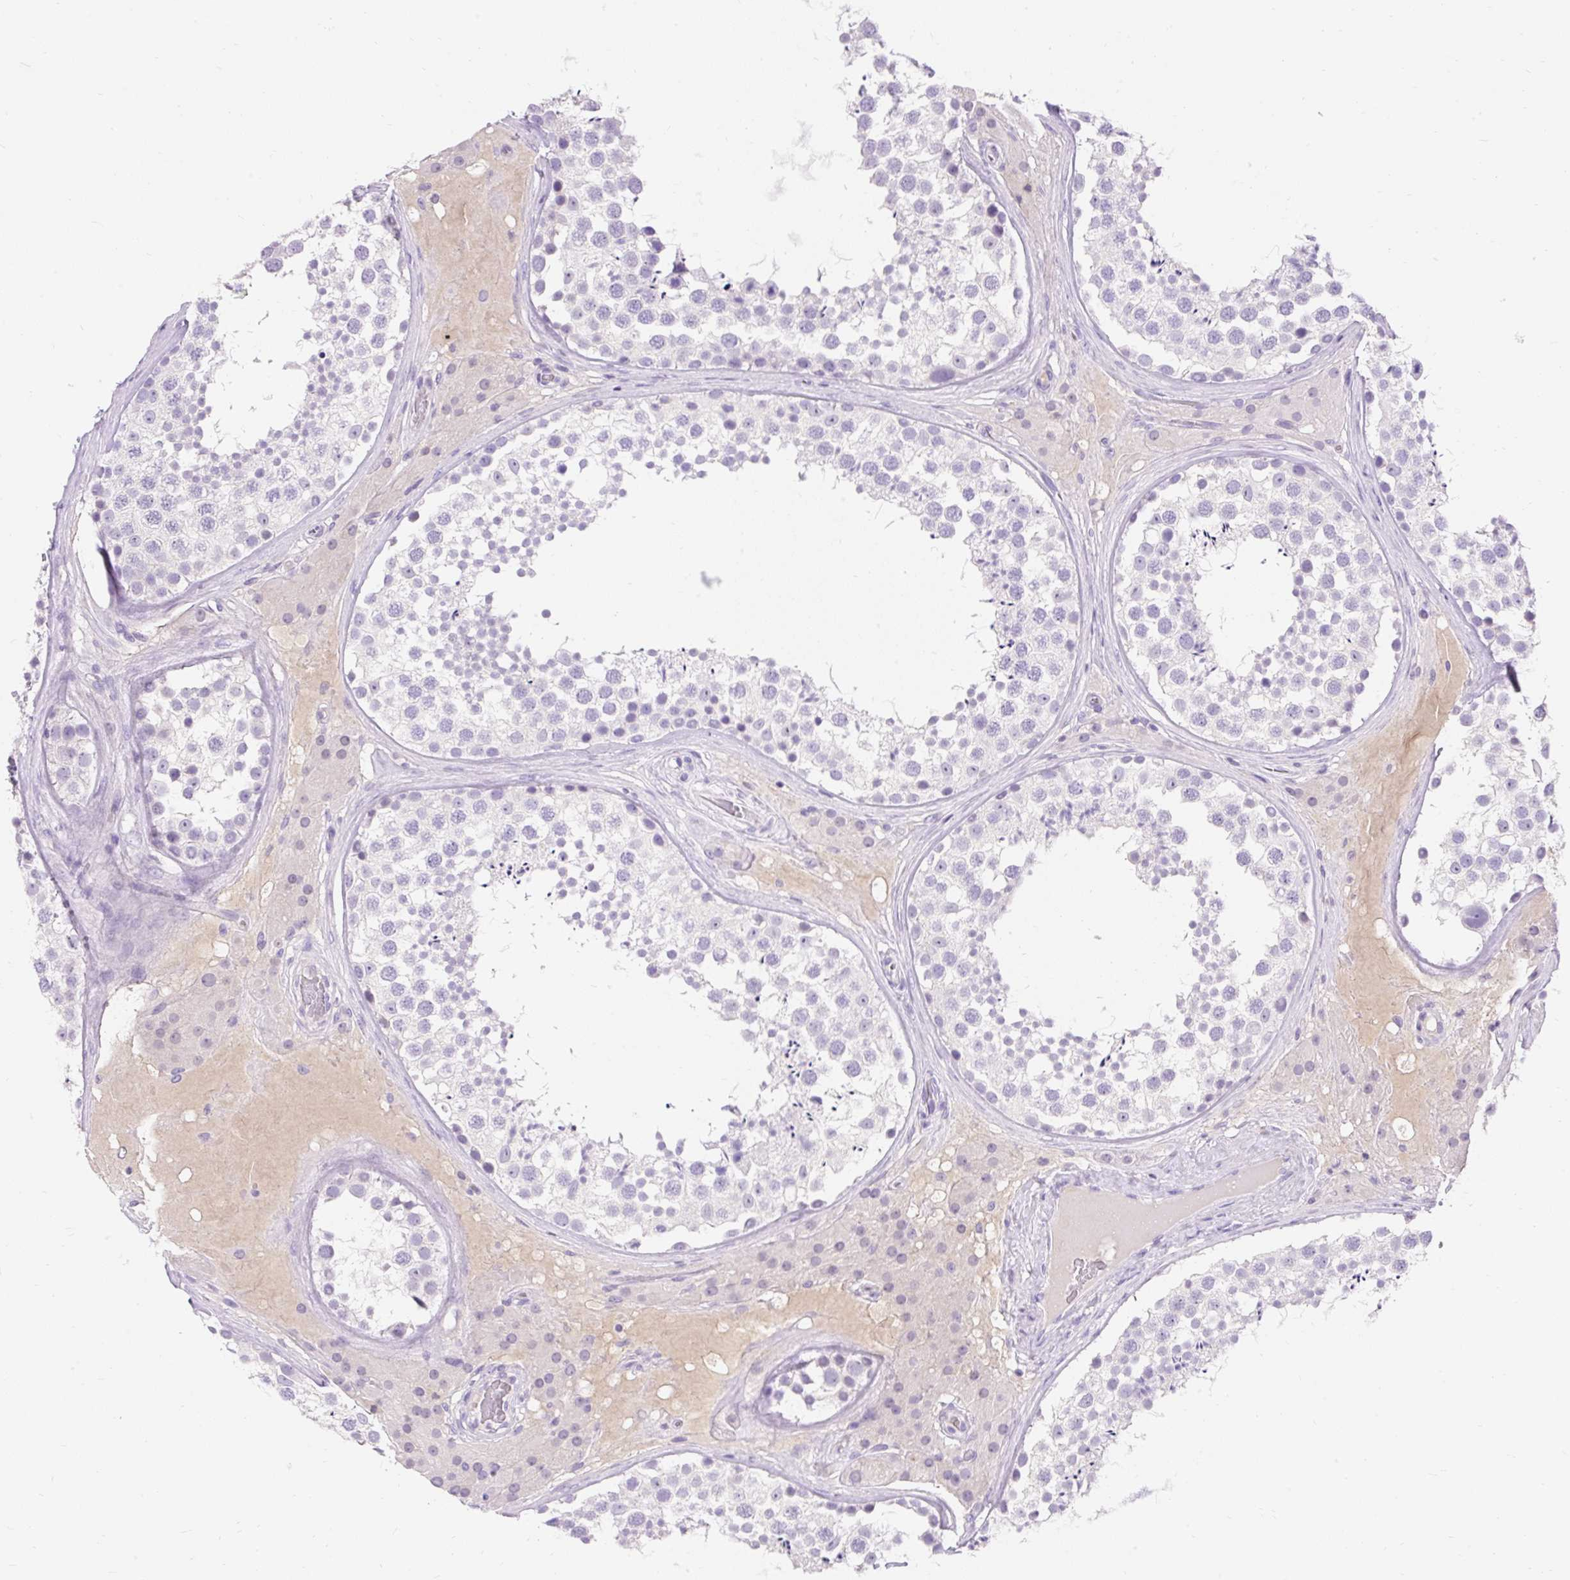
{"staining": {"intensity": "negative", "quantity": "none", "location": "none"}, "tissue": "testis", "cell_type": "Cells in seminiferous ducts", "image_type": "normal", "snomed": [{"axis": "morphology", "description": "Normal tissue, NOS"}, {"axis": "topography", "description": "Testis"}], "caption": "A high-resolution histopathology image shows immunohistochemistry (IHC) staining of normal testis, which reveals no significant staining in cells in seminiferous ducts. (DAB immunohistochemistry (IHC) with hematoxylin counter stain).", "gene": "TMEM150C", "patient": {"sex": "male", "age": 46}}